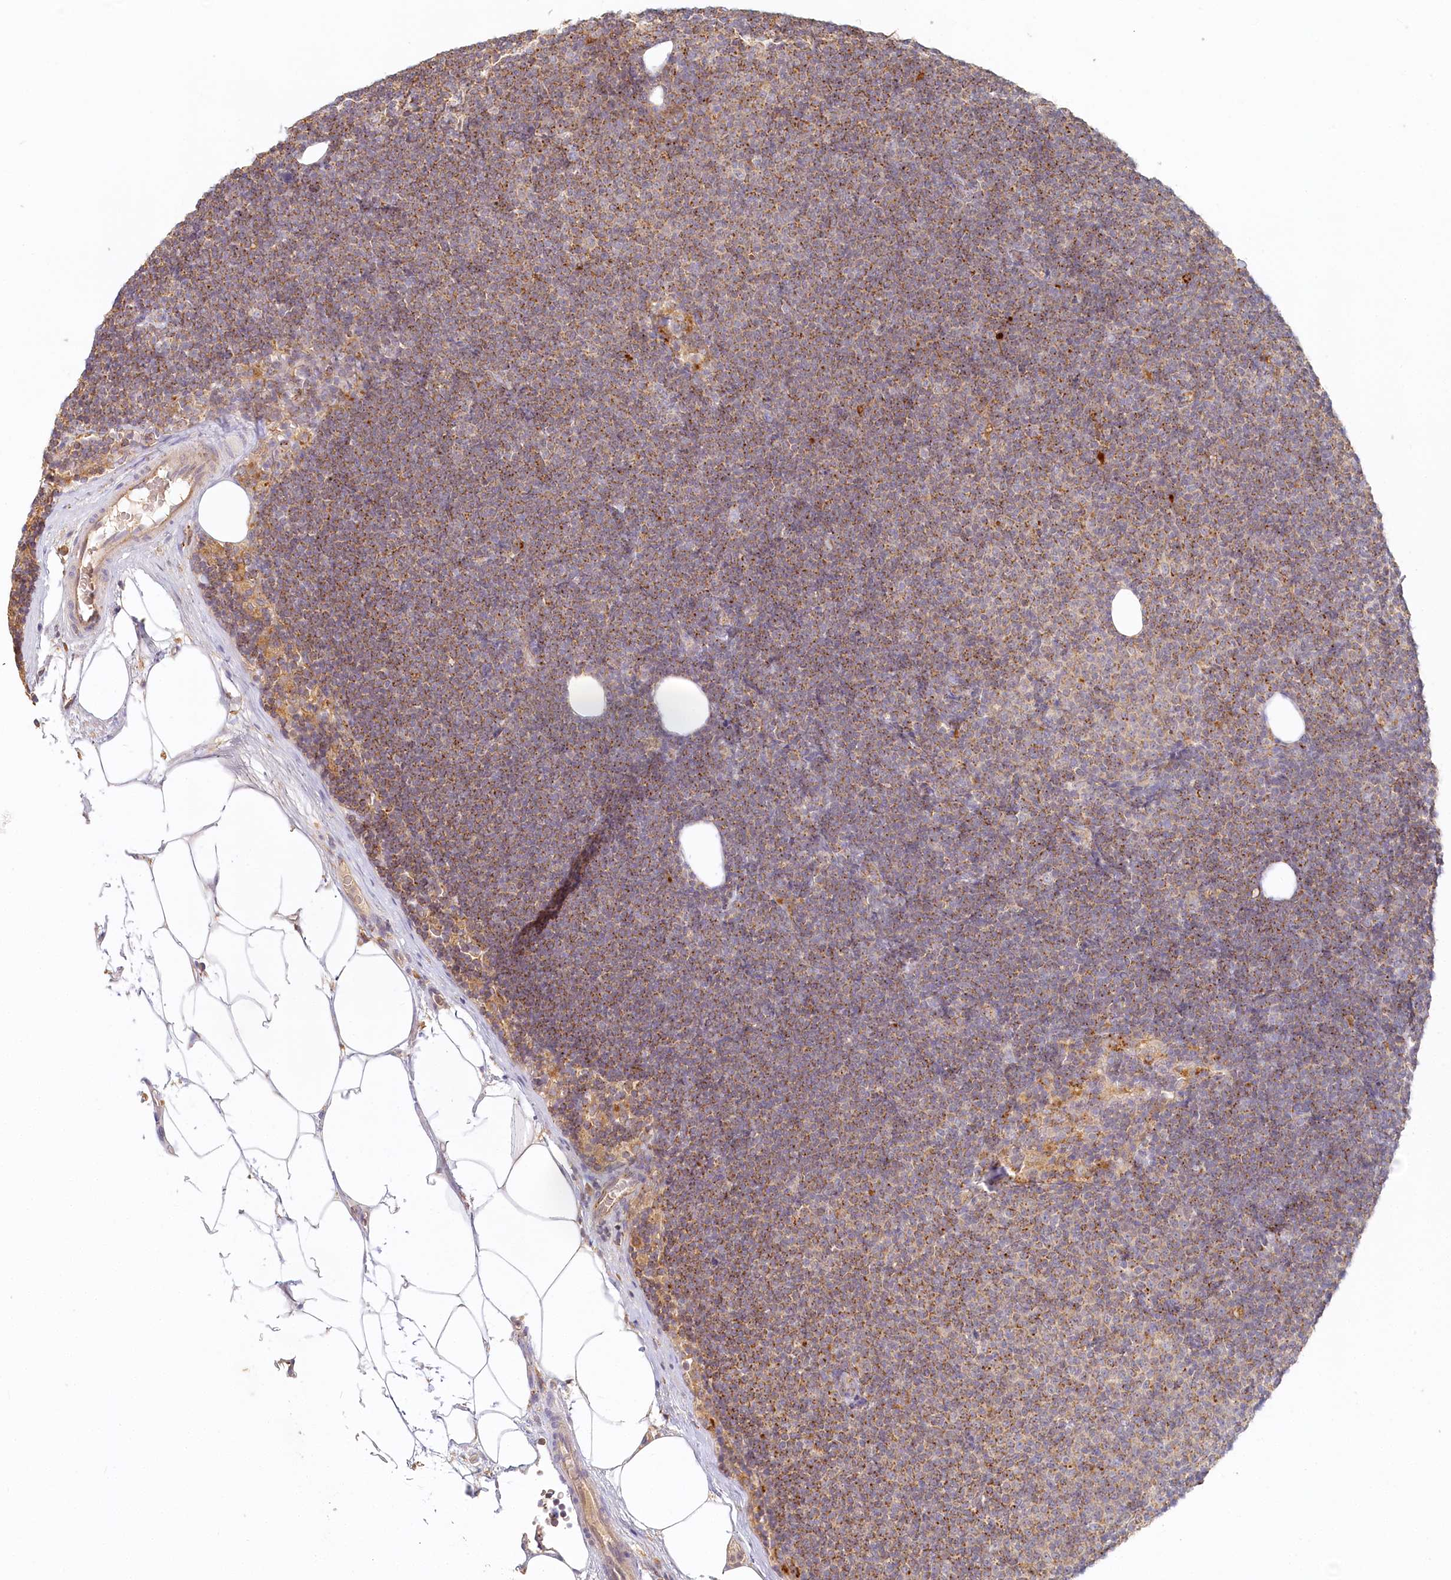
{"staining": {"intensity": "moderate", "quantity": ">75%", "location": "cytoplasmic/membranous"}, "tissue": "lymphoma", "cell_type": "Tumor cells", "image_type": "cancer", "snomed": [{"axis": "morphology", "description": "Malignant lymphoma, non-Hodgkin's type, Low grade"}, {"axis": "topography", "description": "Lymph node"}], "caption": "A medium amount of moderate cytoplasmic/membranous expression is present in about >75% of tumor cells in malignant lymphoma, non-Hodgkin's type (low-grade) tissue.", "gene": "VSIG1", "patient": {"sex": "female", "age": 53}}